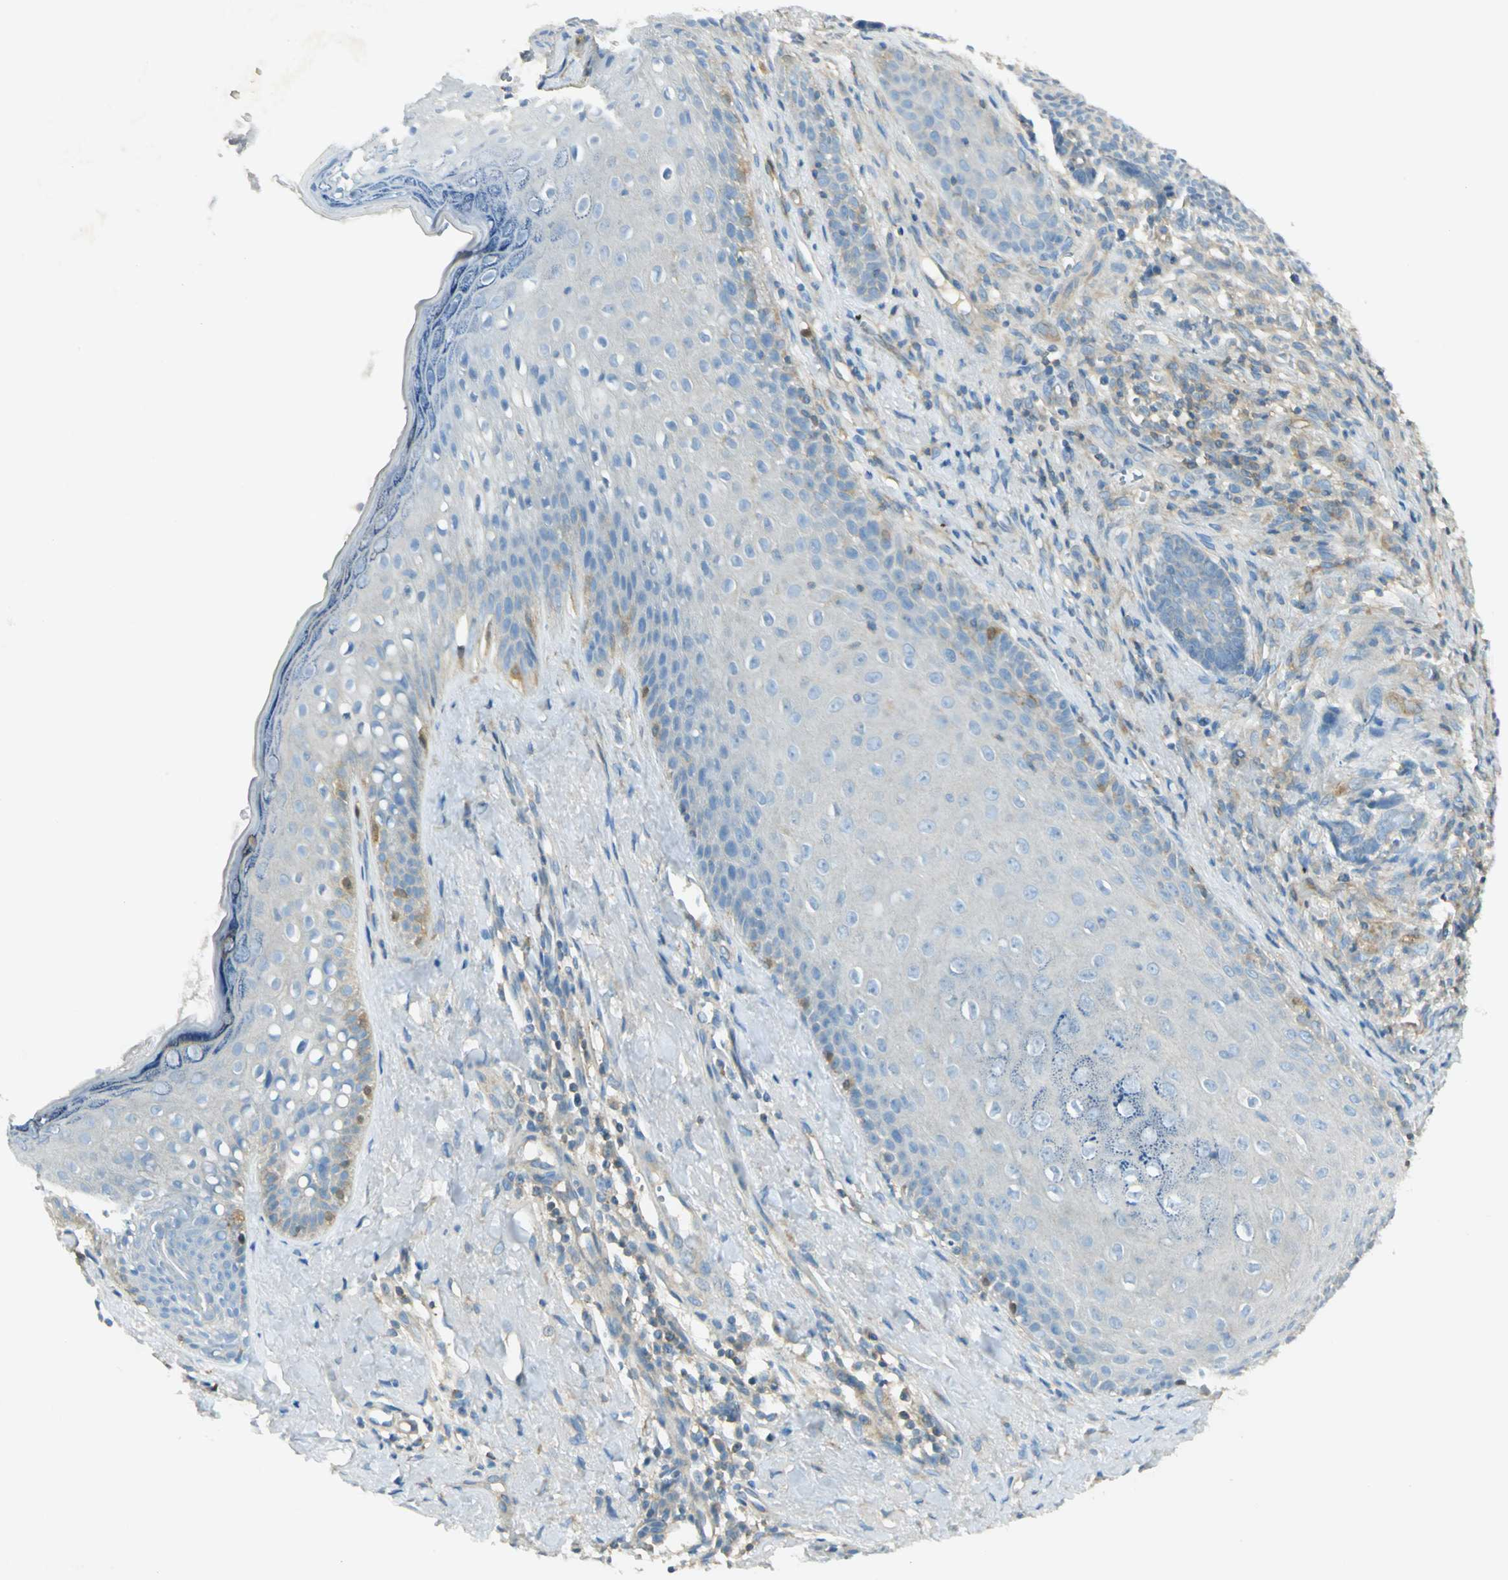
{"staining": {"intensity": "weak", "quantity": "<25%", "location": "cytoplasmic/membranous"}, "tissue": "skin cancer", "cell_type": "Tumor cells", "image_type": "cancer", "snomed": [{"axis": "morphology", "description": "Basal cell carcinoma"}, {"axis": "topography", "description": "Skin"}], "caption": "Skin cancer (basal cell carcinoma) was stained to show a protein in brown. There is no significant expression in tumor cells. (Brightfield microscopy of DAB IHC at high magnification).", "gene": "TSC22D2", "patient": {"sex": "male", "age": 84}}